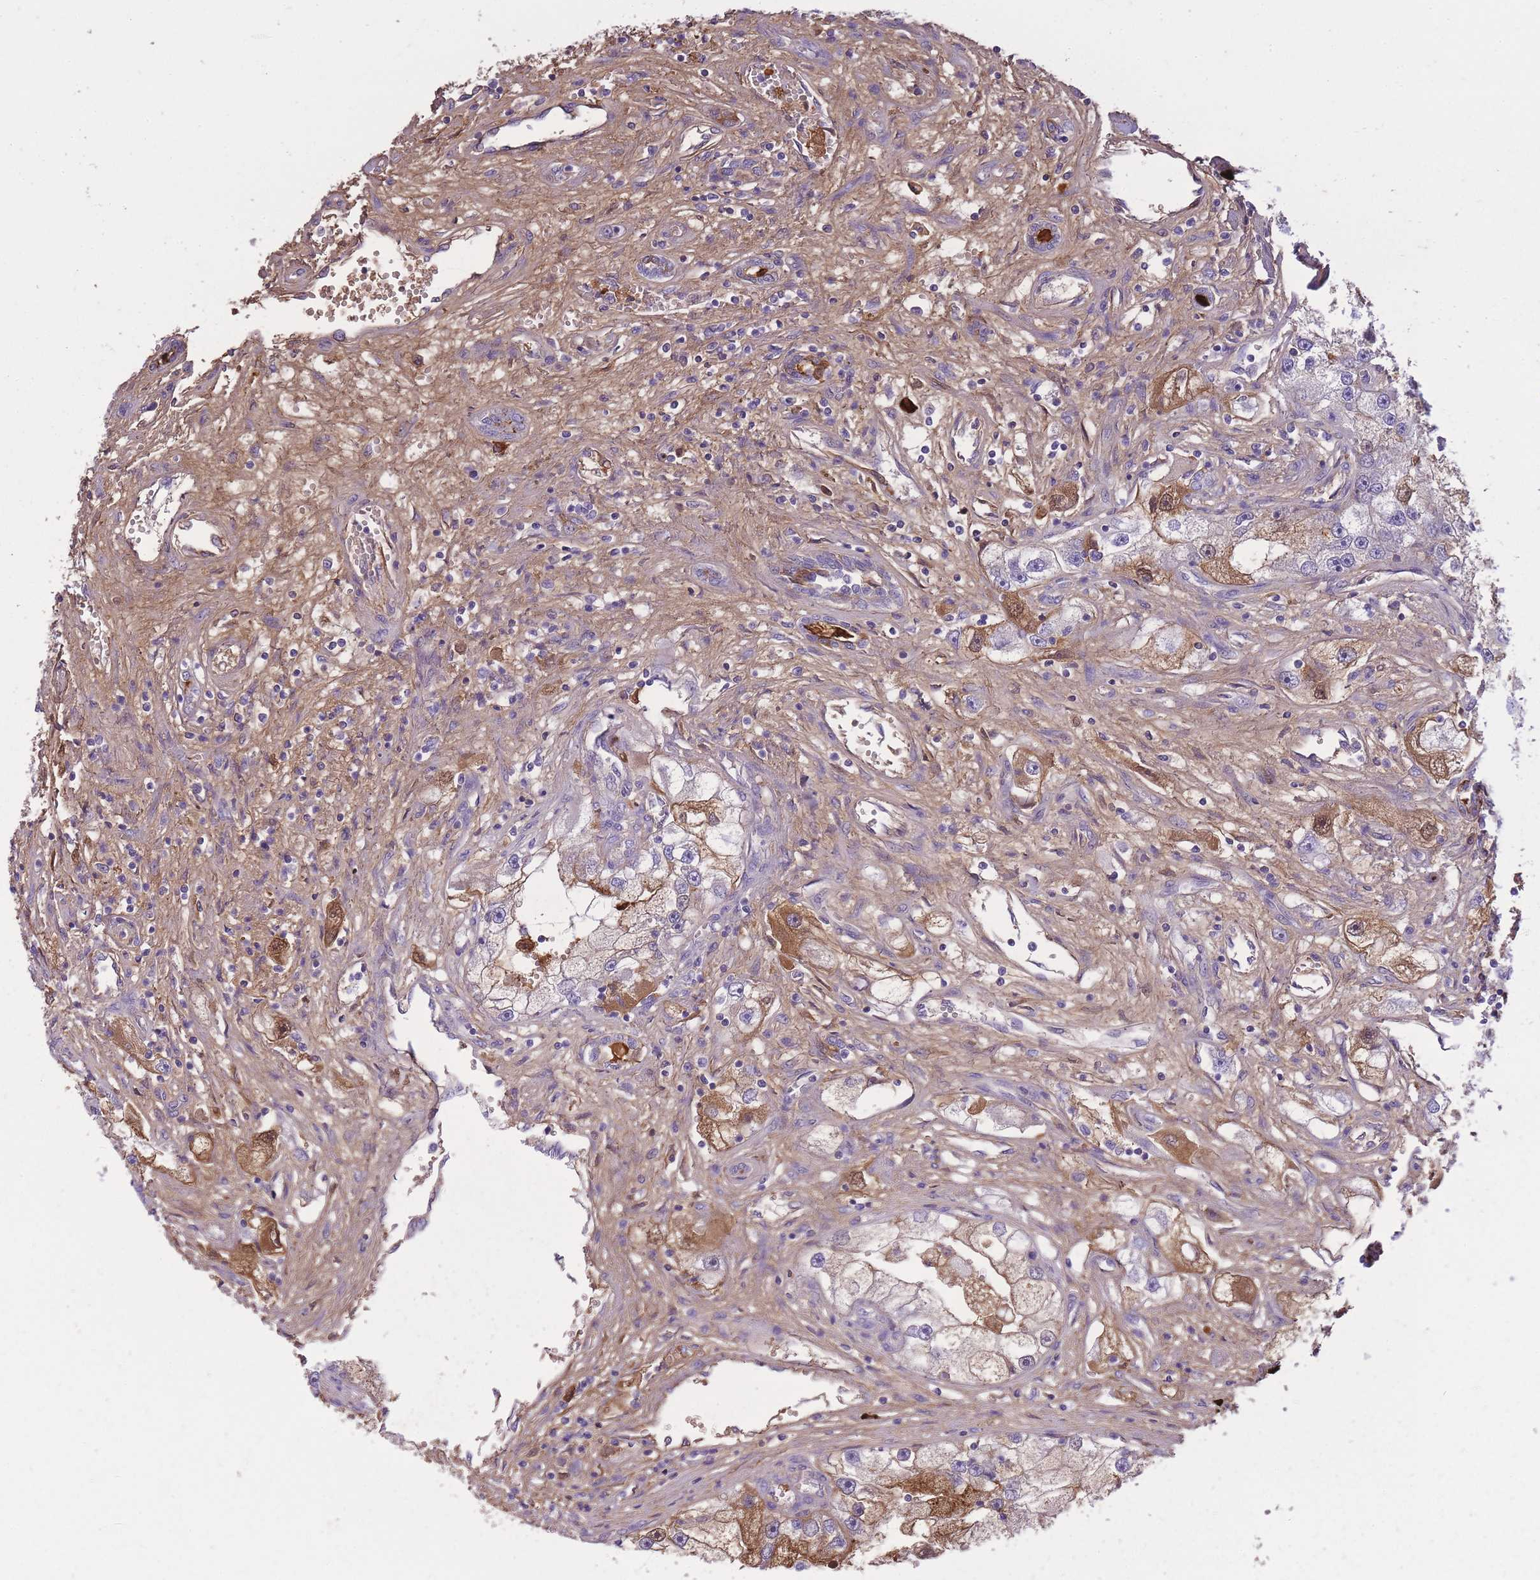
{"staining": {"intensity": "moderate", "quantity": "25%-75%", "location": "cytoplasmic/membranous"}, "tissue": "renal cancer", "cell_type": "Tumor cells", "image_type": "cancer", "snomed": [{"axis": "morphology", "description": "Adenocarcinoma, NOS"}, {"axis": "topography", "description": "Kidney"}], "caption": "A high-resolution micrograph shows immunohistochemistry staining of renal cancer (adenocarcinoma), which reveals moderate cytoplasmic/membranous expression in about 25%-75% of tumor cells.", "gene": "IGKV1D-42", "patient": {"sex": "male", "age": 63}}